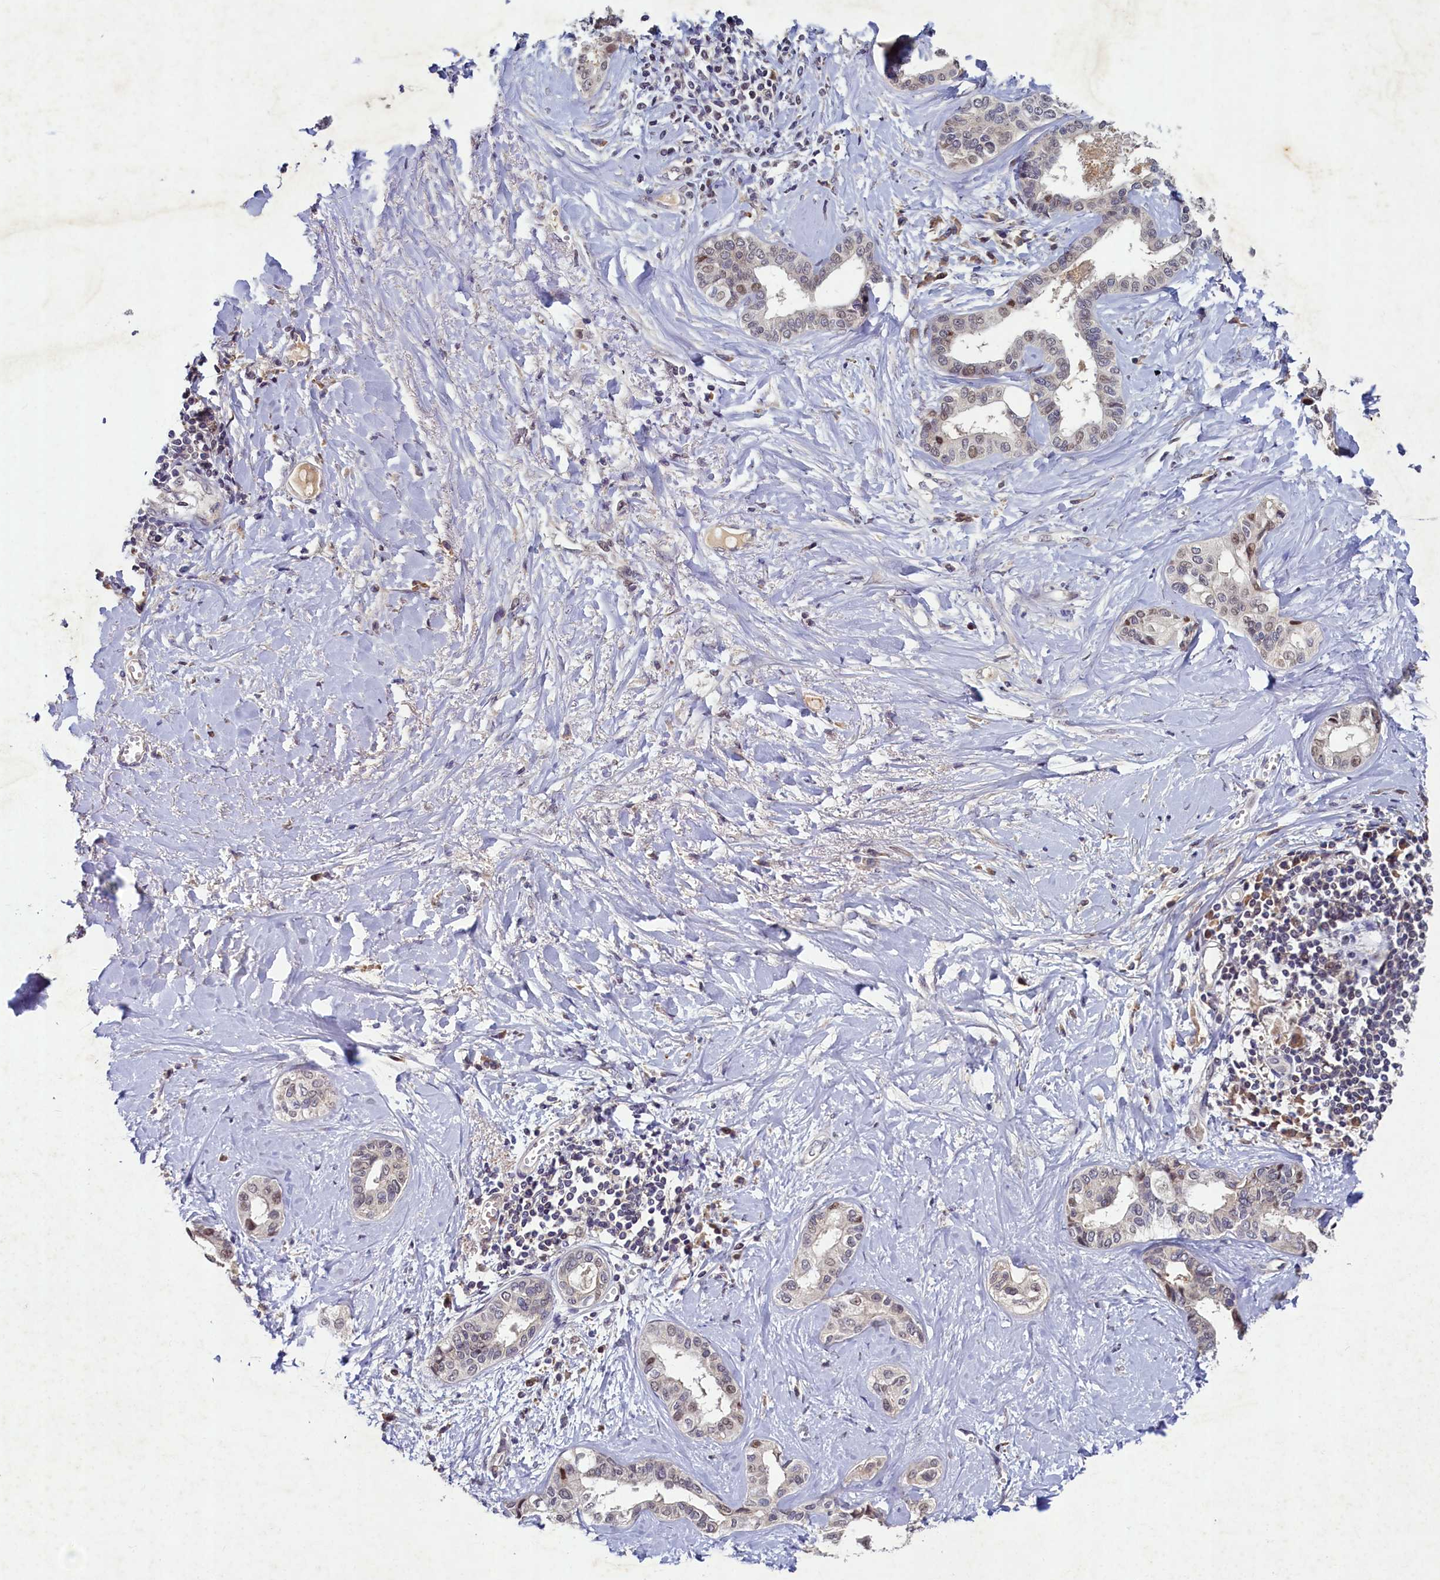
{"staining": {"intensity": "weak", "quantity": "<25%", "location": "nuclear"}, "tissue": "liver cancer", "cell_type": "Tumor cells", "image_type": "cancer", "snomed": [{"axis": "morphology", "description": "Cholangiocarcinoma"}, {"axis": "topography", "description": "Liver"}], "caption": "High power microscopy image of an immunohistochemistry (IHC) histopathology image of liver cancer, revealing no significant positivity in tumor cells.", "gene": "LATS2", "patient": {"sex": "female", "age": 77}}